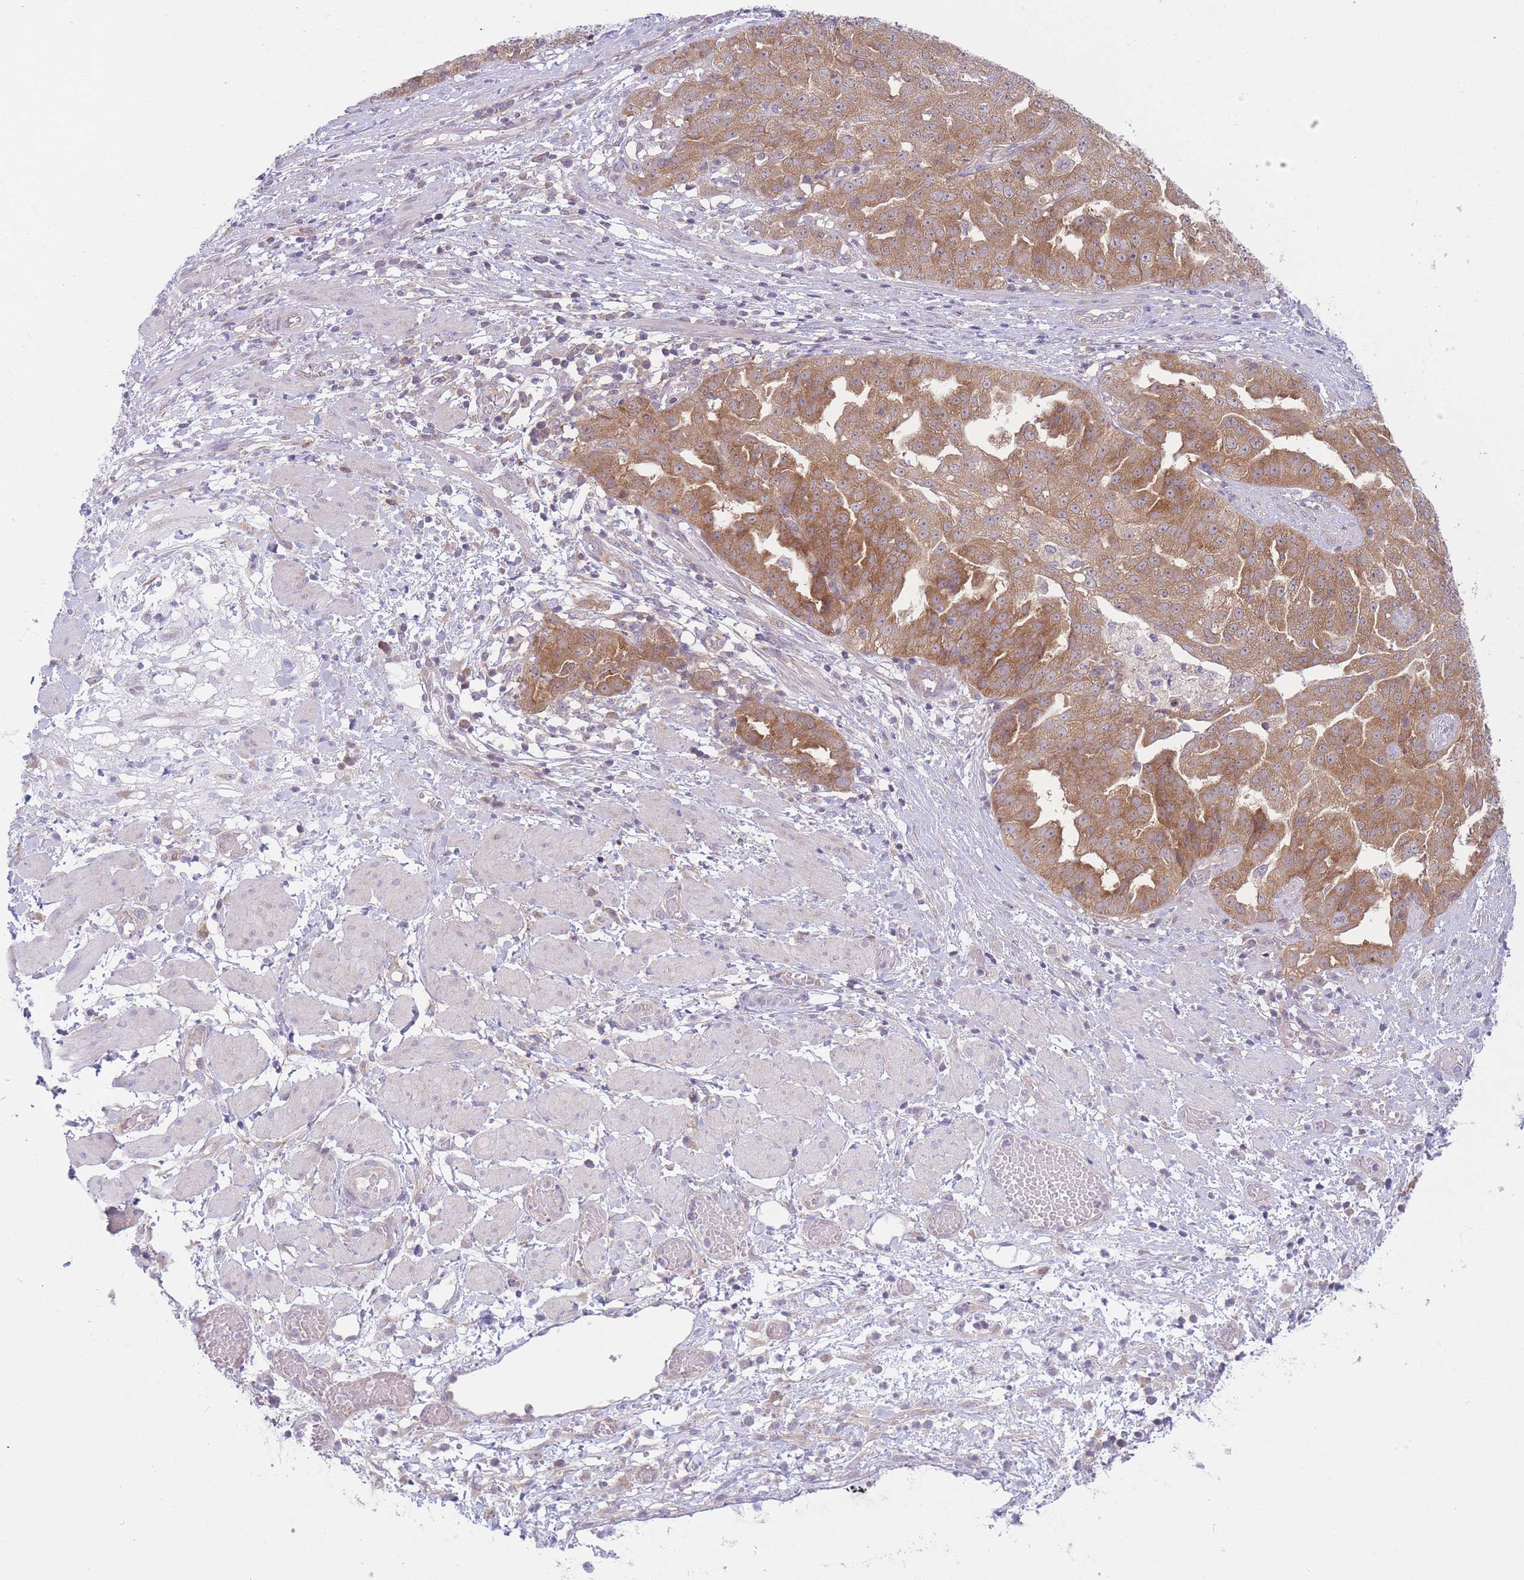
{"staining": {"intensity": "moderate", "quantity": ">75%", "location": "cytoplasmic/membranous"}, "tissue": "ovarian cancer", "cell_type": "Tumor cells", "image_type": "cancer", "snomed": [{"axis": "morphology", "description": "Cystadenocarcinoma, serous, NOS"}, {"axis": "topography", "description": "Ovary"}], "caption": "IHC of ovarian cancer displays medium levels of moderate cytoplasmic/membranous positivity in about >75% of tumor cells.", "gene": "PFDN6", "patient": {"sex": "female", "age": 58}}